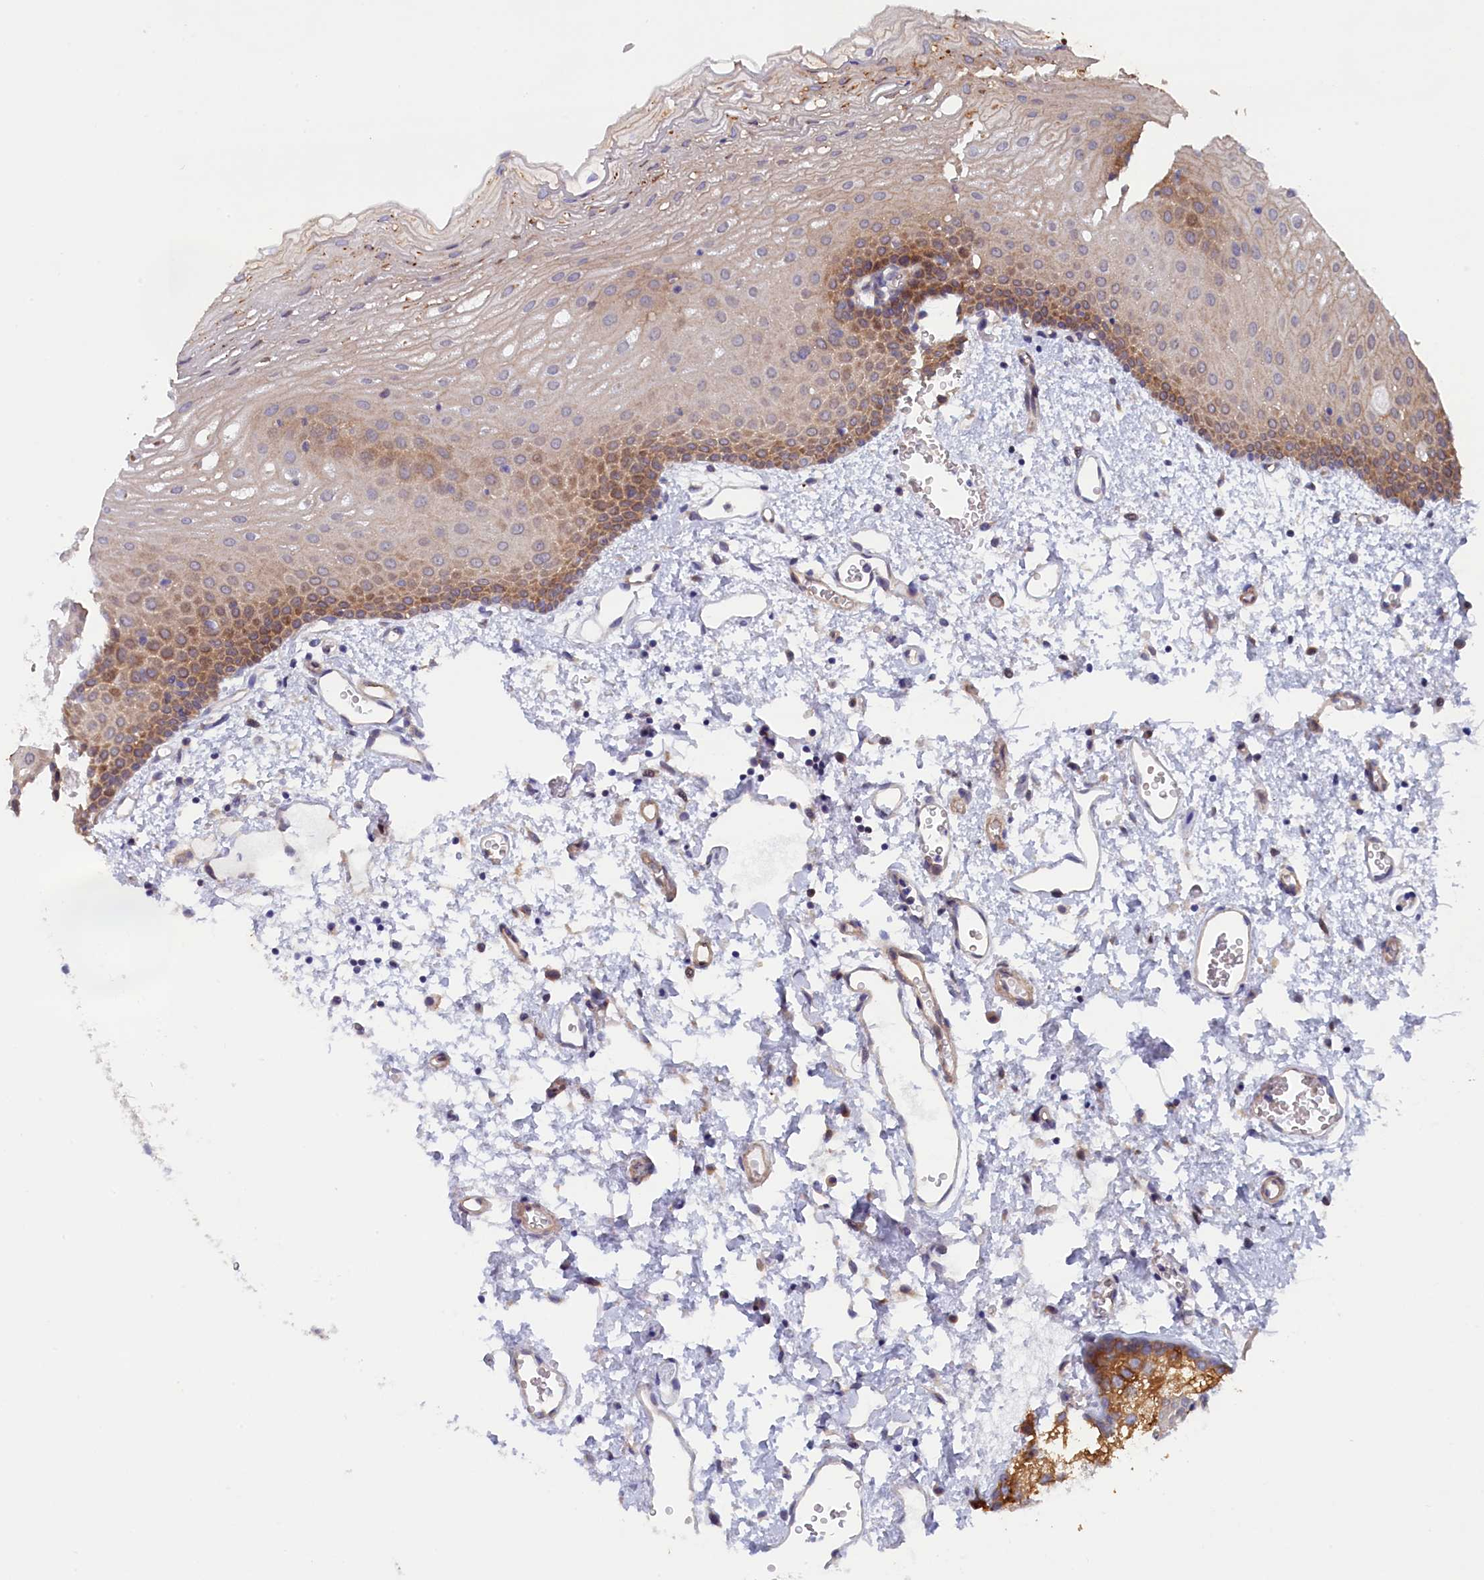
{"staining": {"intensity": "moderate", "quantity": "25%-75%", "location": "cytoplasmic/membranous"}, "tissue": "oral mucosa", "cell_type": "Squamous epithelial cells", "image_type": "normal", "snomed": [{"axis": "morphology", "description": "Normal tissue, NOS"}, {"axis": "topography", "description": "Oral tissue"}], "caption": "Normal oral mucosa reveals moderate cytoplasmic/membranous staining in approximately 25%-75% of squamous epithelial cells, visualized by immunohistochemistry.", "gene": "JPT2", "patient": {"sex": "female", "age": 70}}